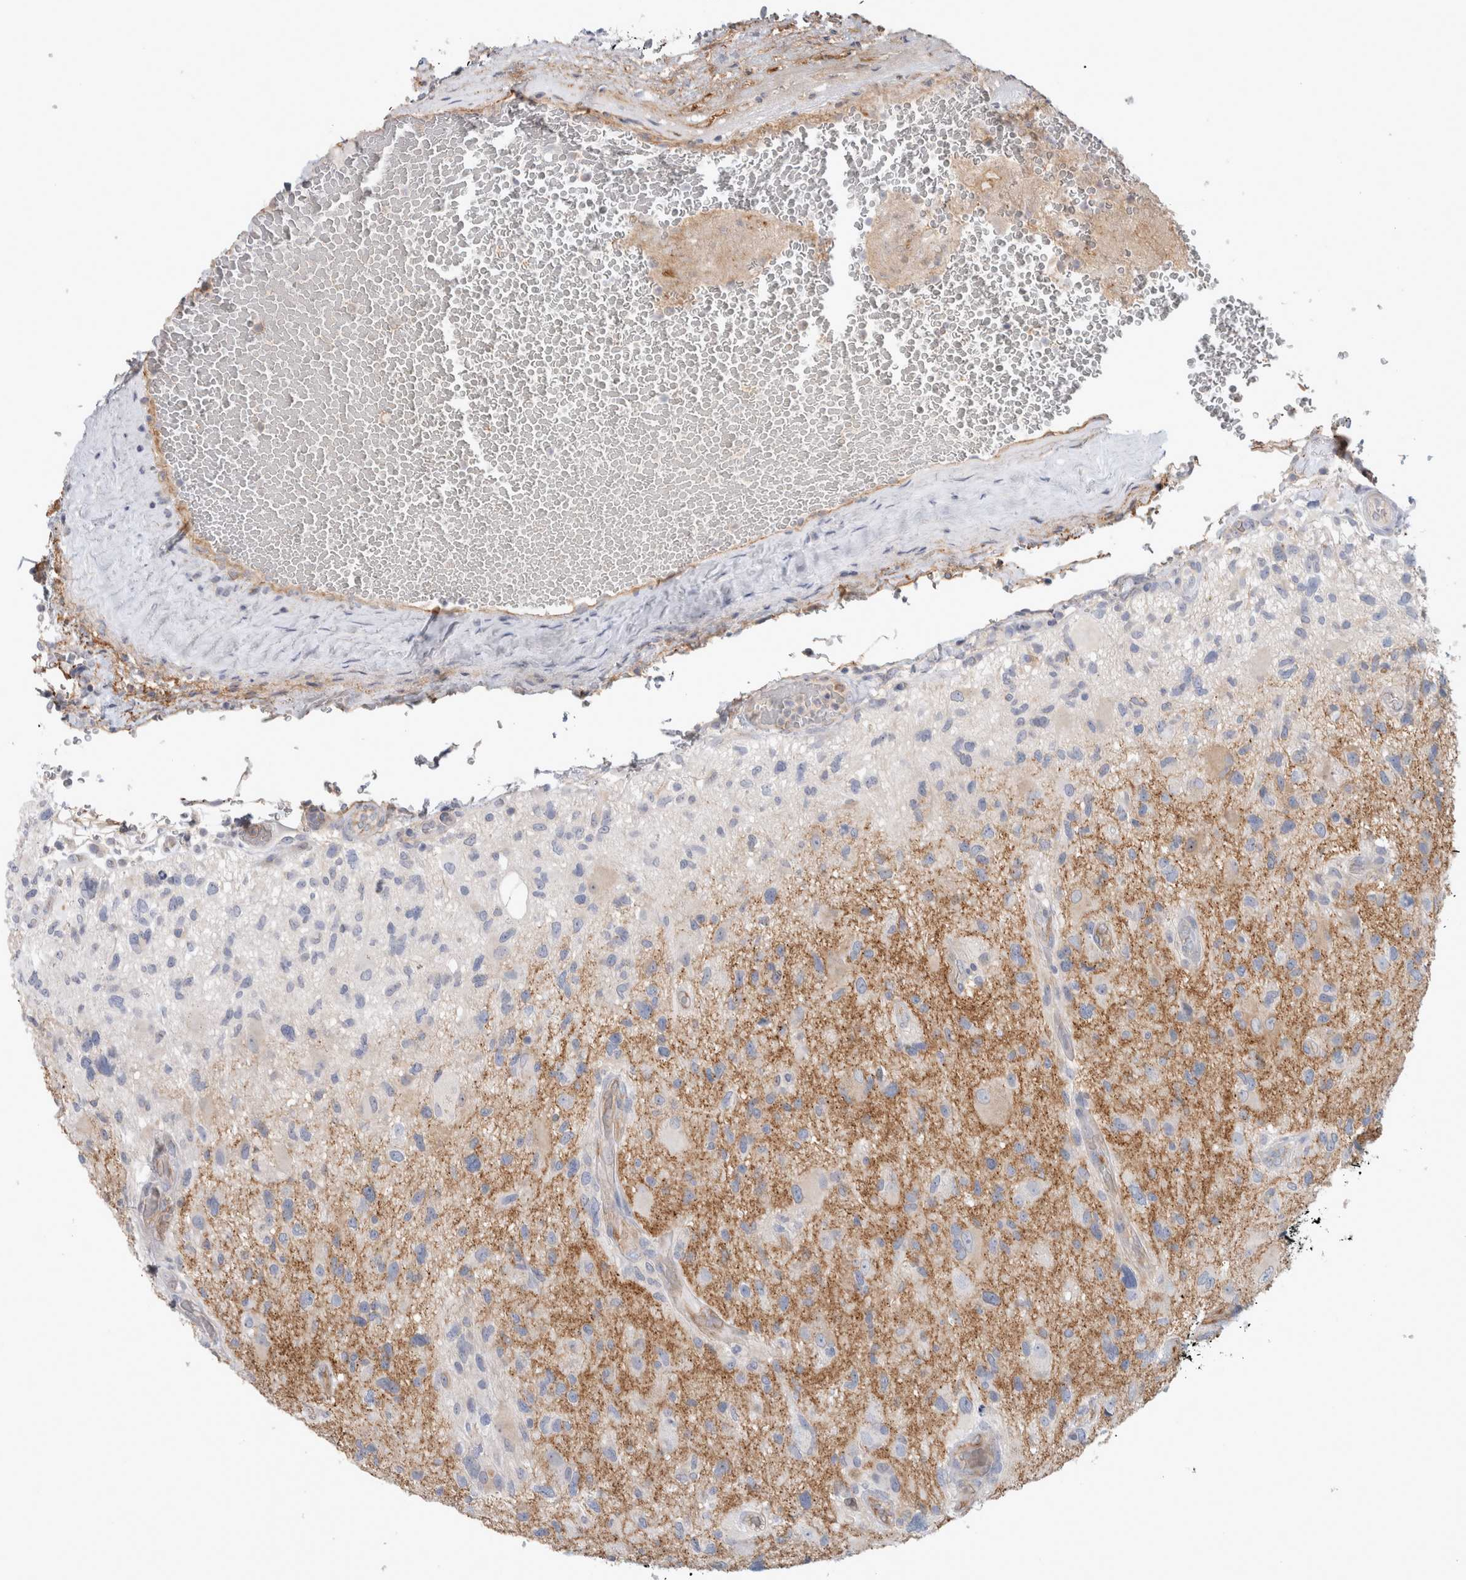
{"staining": {"intensity": "weak", "quantity": "<25%", "location": "cytoplasmic/membranous"}, "tissue": "glioma", "cell_type": "Tumor cells", "image_type": "cancer", "snomed": [{"axis": "morphology", "description": "Glioma, malignant, High grade"}, {"axis": "topography", "description": "Brain"}], "caption": "Tumor cells are negative for protein expression in human malignant glioma (high-grade).", "gene": "CD55", "patient": {"sex": "male", "age": 33}}